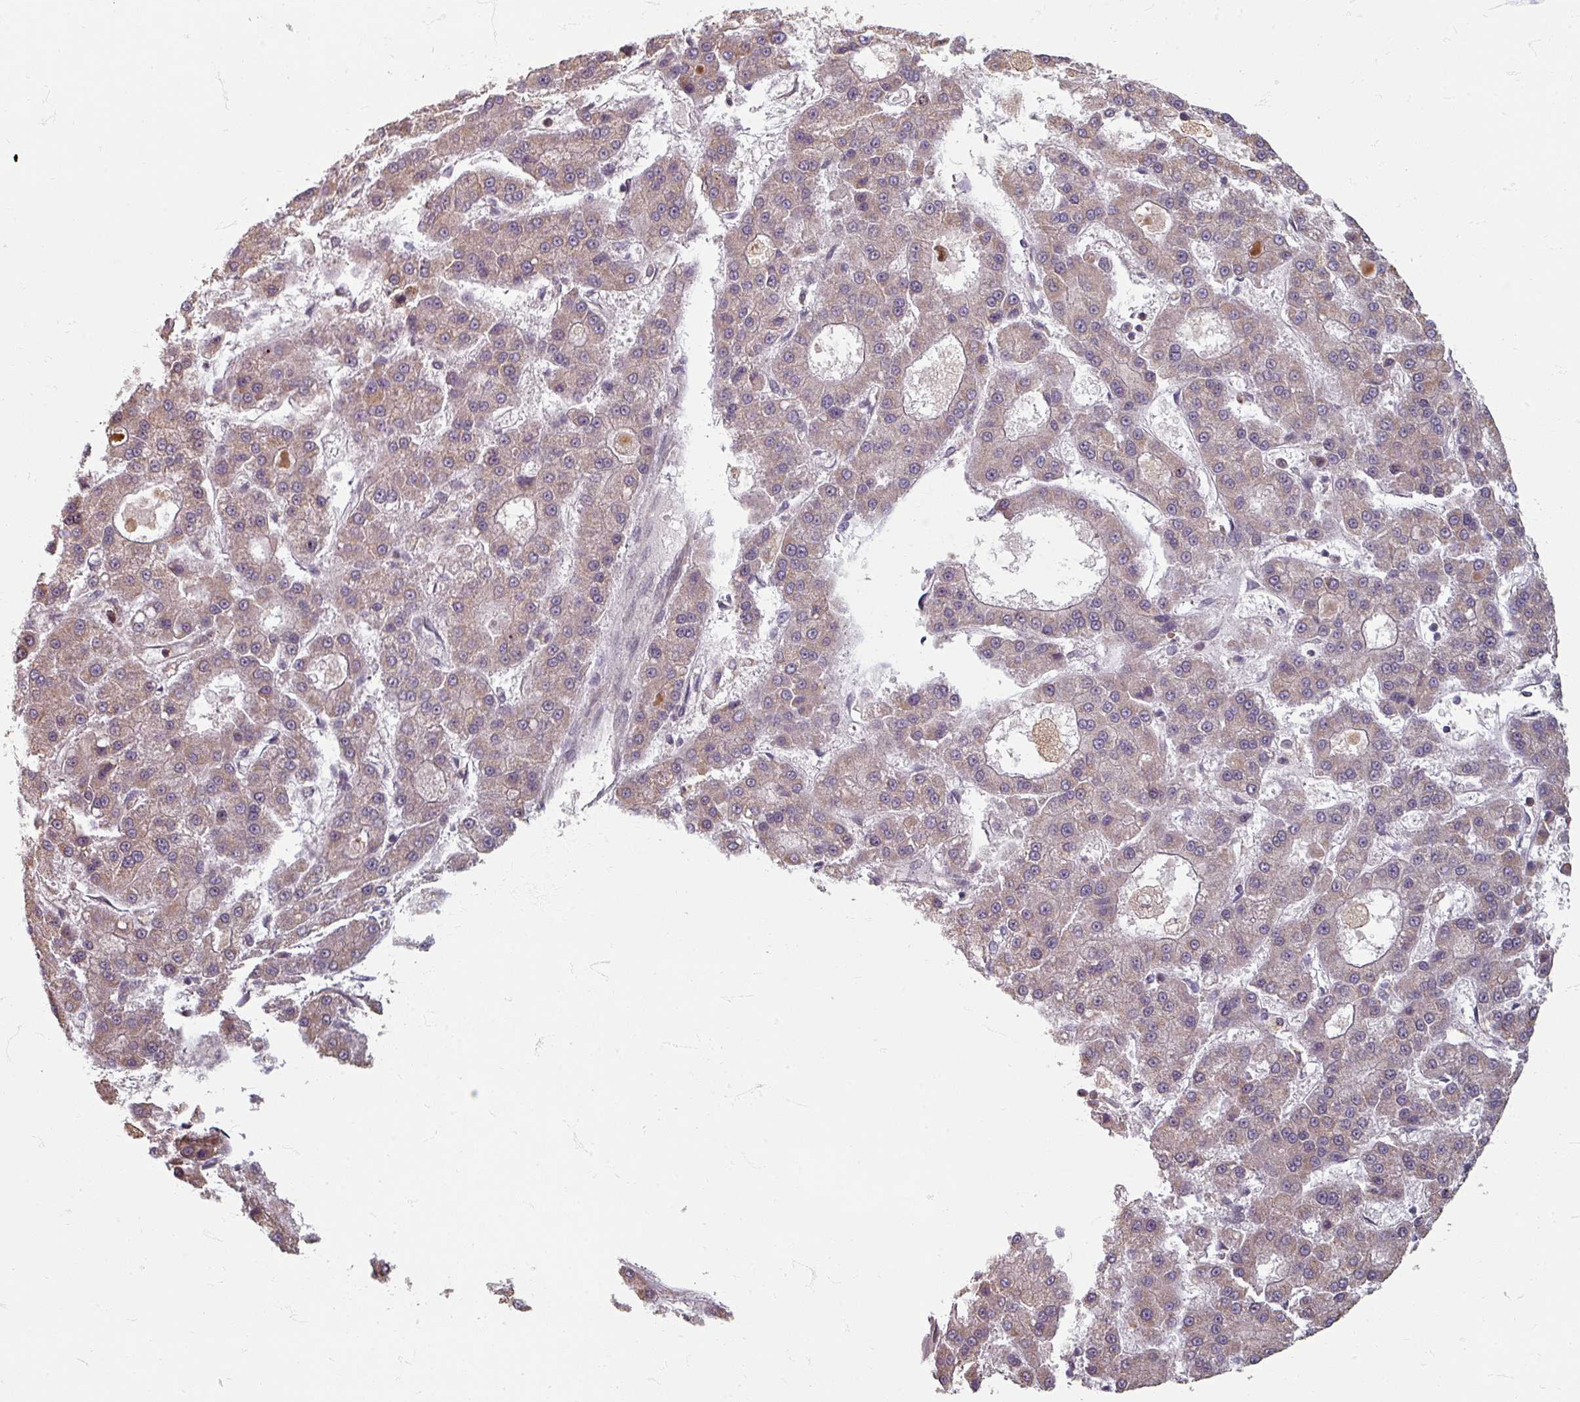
{"staining": {"intensity": "weak", "quantity": "25%-75%", "location": "cytoplasmic/membranous"}, "tissue": "liver cancer", "cell_type": "Tumor cells", "image_type": "cancer", "snomed": [{"axis": "morphology", "description": "Carcinoma, Hepatocellular, NOS"}, {"axis": "topography", "description": "Liver"}], "caption": "The micrograph demonstrates staining of liver hepatocellular carcinoma, revealing weak cytoplasmic/membranous protein positivity (brown color) within tumor cells.", "gene": "STAM", "patient": {"sex": "male", "age": 70}}